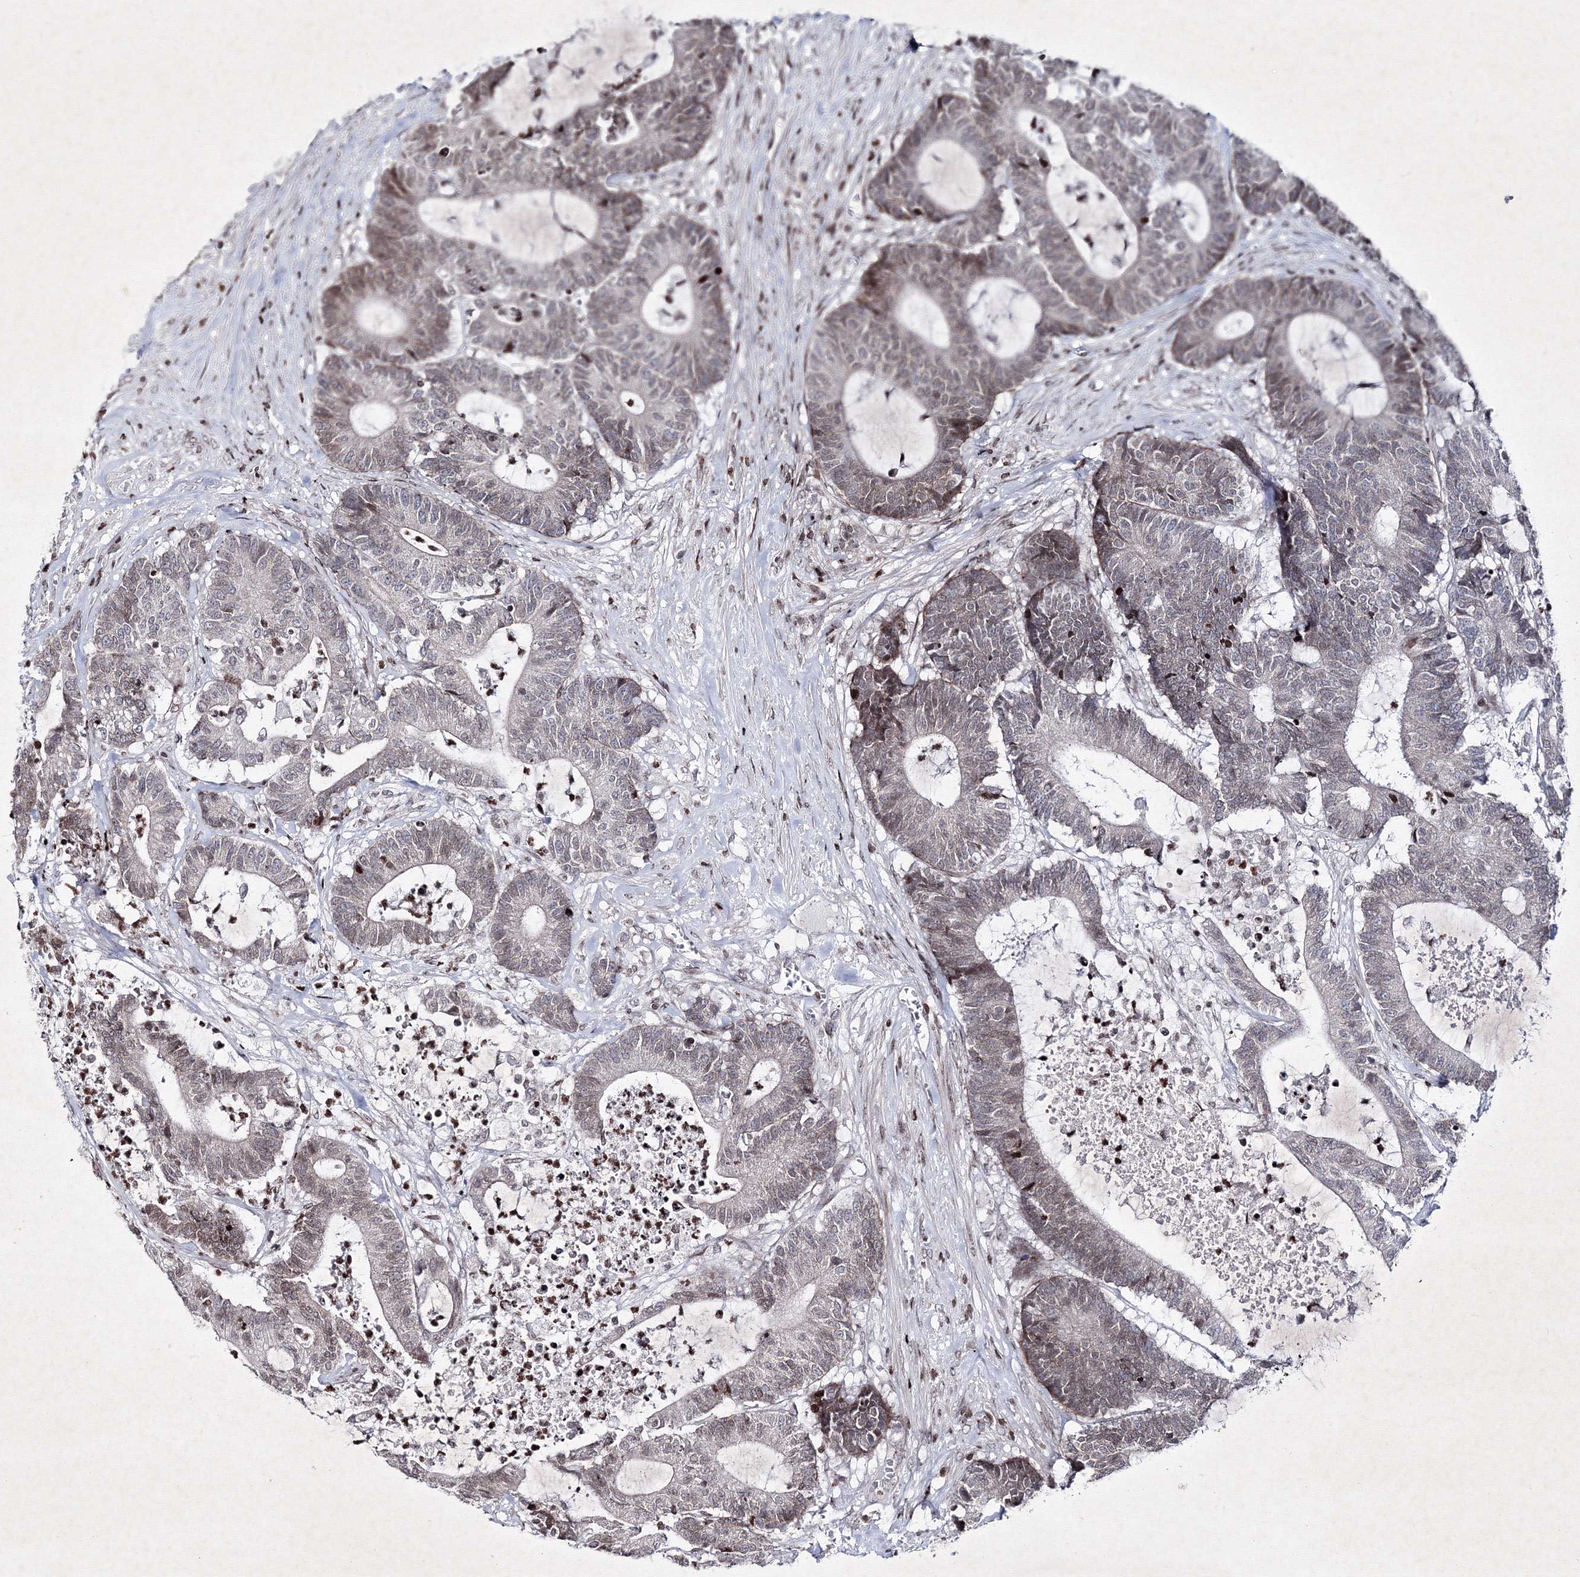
{"staining": {"intensity": "negative", "quantity": "none", "location": "none"}, "tissue": "colorectal cancer", "cell_type": "Tumor cells", "image_type": "cancer", "snomed": [{"axis": "morphology", "description": "Adenocarcinoma, NOS"}, {"axis": "topography", "description": "Colon"}], "caption": "DAB immunohistochemical staining of human colorectal cancer exhibits no significant positivity in tumor cells.", "gene": "SMIM29", "patient": {"sex": "female", "age": 84}}